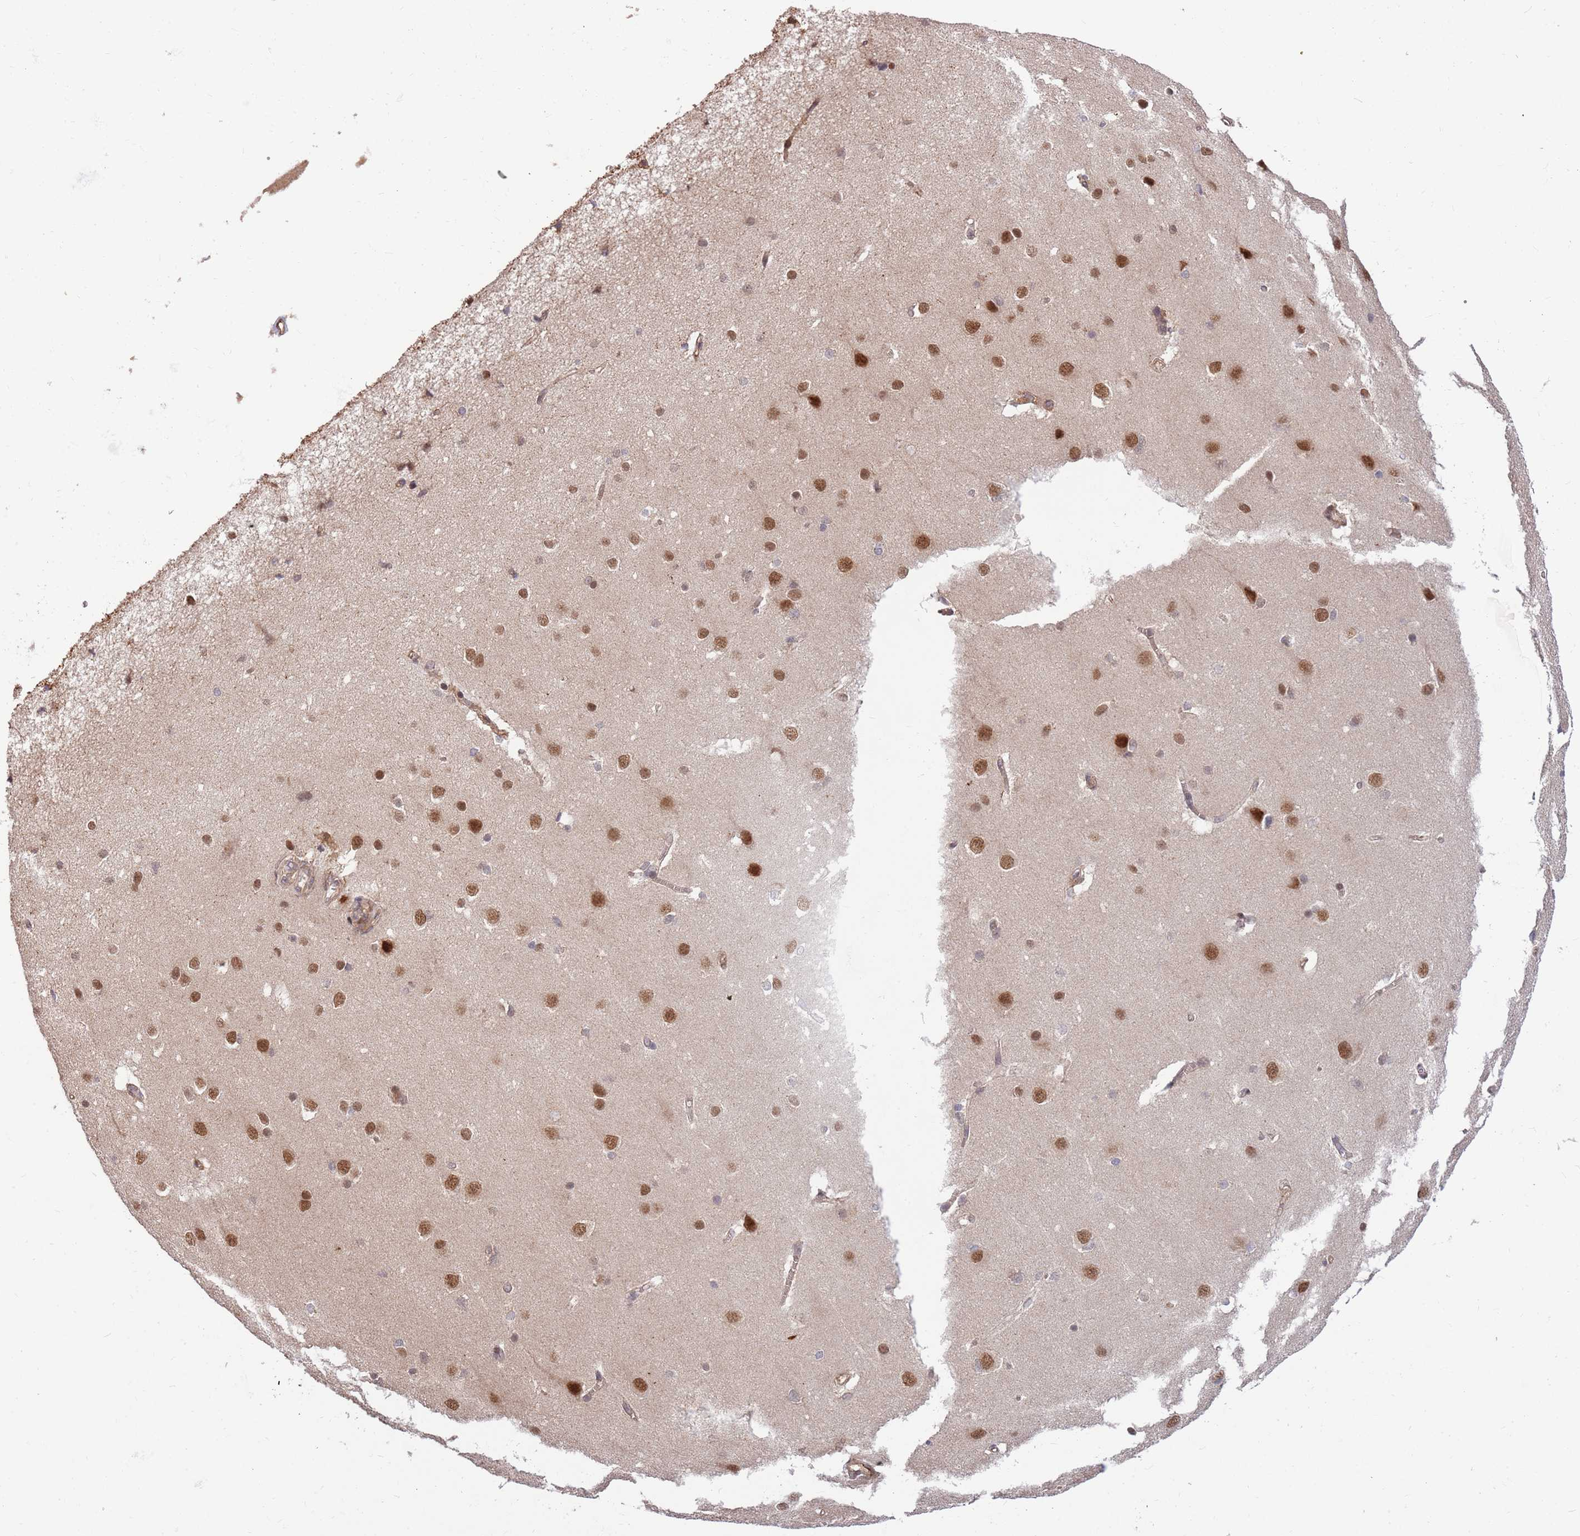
{"staining": {"intensity": "moderate", "quantity": "25%-75%", "location": "cytoplasmic/membranous"}, "tissue": "cerebral cortex", "cell_type": "Endothelial cells", "image_type": "normal", "snomed": [{"axis": "morphology", "description": "Normal tissue, NOS"}, {"axis": "topography", "description": "Cerebral cortex"}], "caption": "Protein expression analysis of benign human cerebral cortex reveals moderate cytoplasmic/membranous staining in about 25%-75% of endothelial cells. (brown staining indicates protein expression, while blue staining denotes nuclei).", "gene": "HAUS3", "patient": {"sex": "male", "age": 37}}